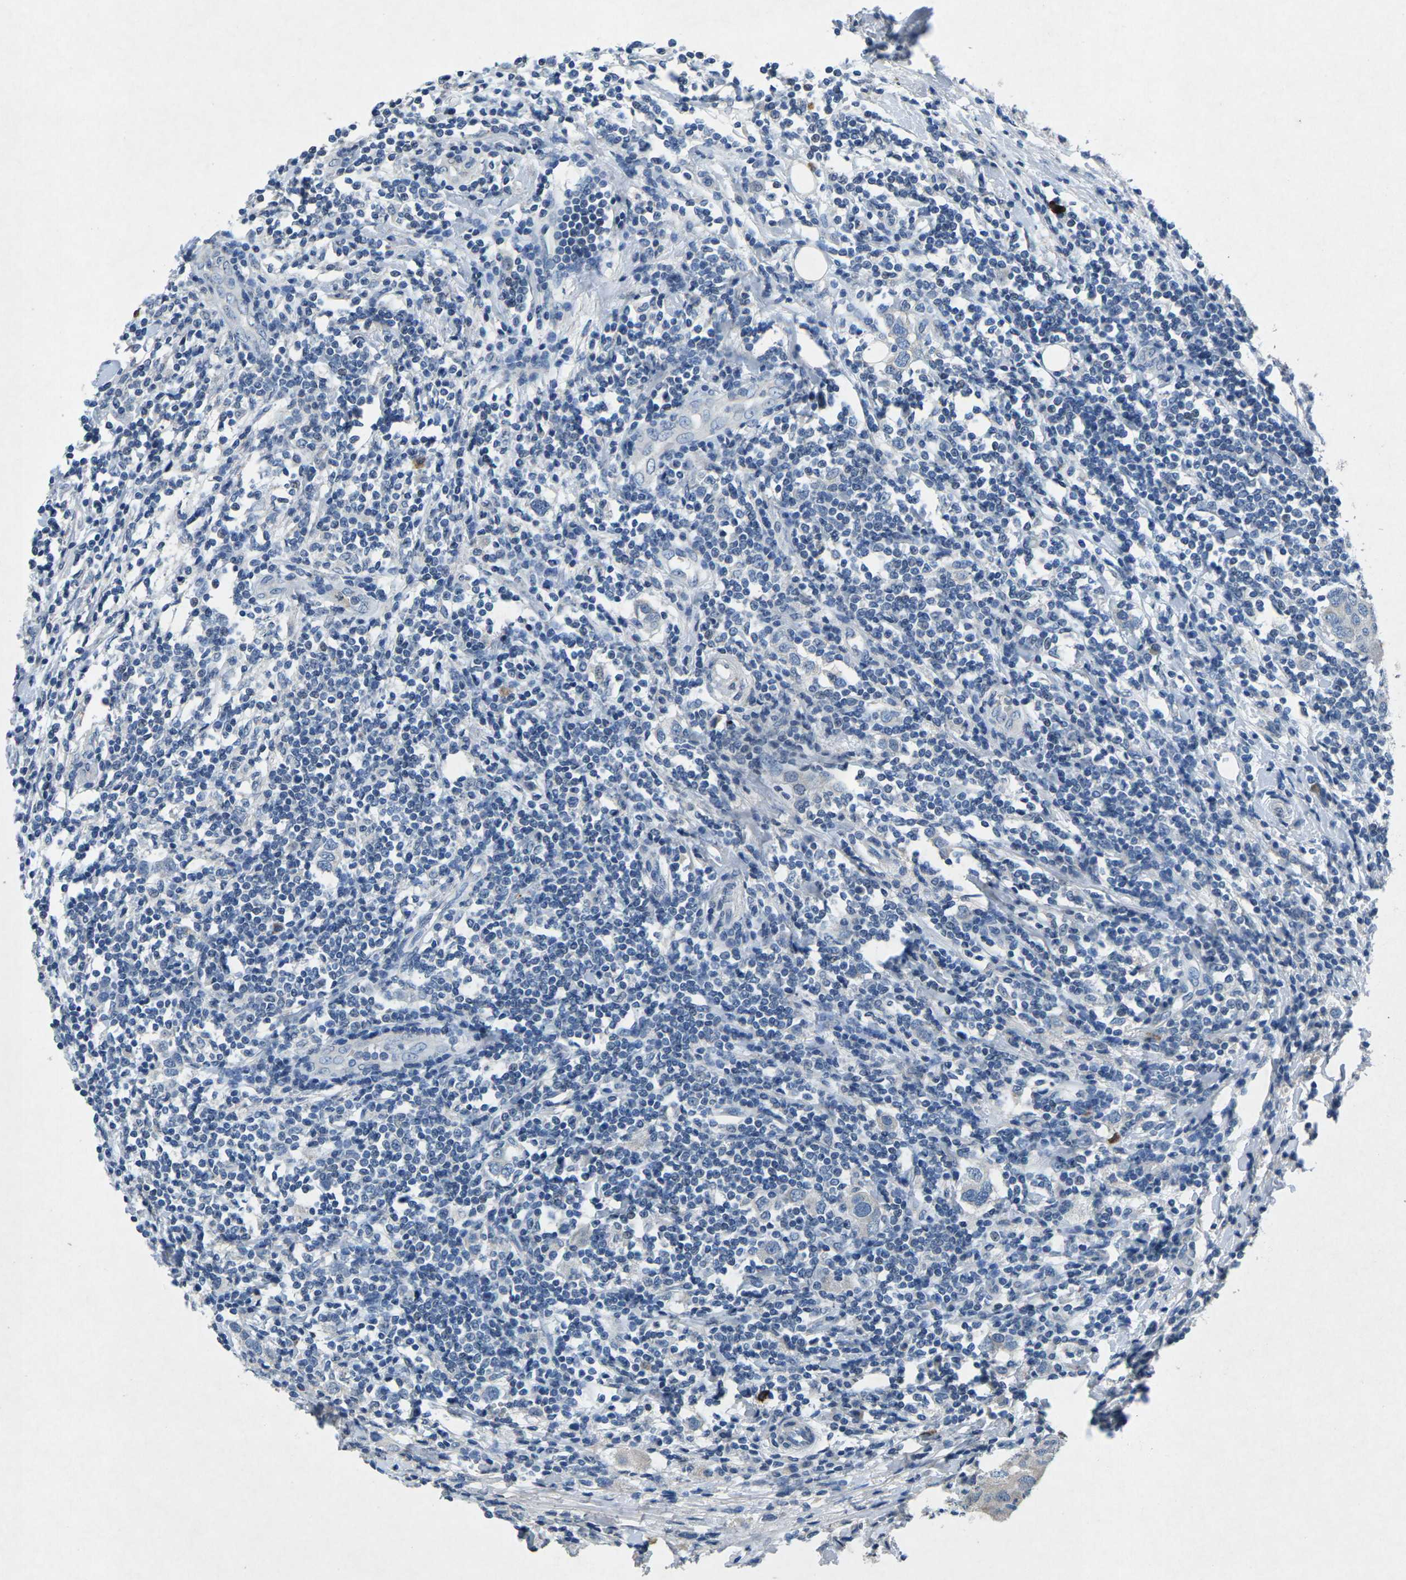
{"staining": {"intensity": "weak", "quantity": "<25%", "location": "cytoplasmic/membranous"}, "tissue": "breast cancer", "cell_type": "Tumor cells", "image_type": "cancer", "snomed": [{"axis": "morphology", "description": "Duct carcinoma"}, {"axis": "topography", "description": "Breast"}], "caption": "There is no significant staining in tumor cells of intraductal carcinoma (breast).", "gene": "PLG", "patient": {"sex": "female", "age": 50}}